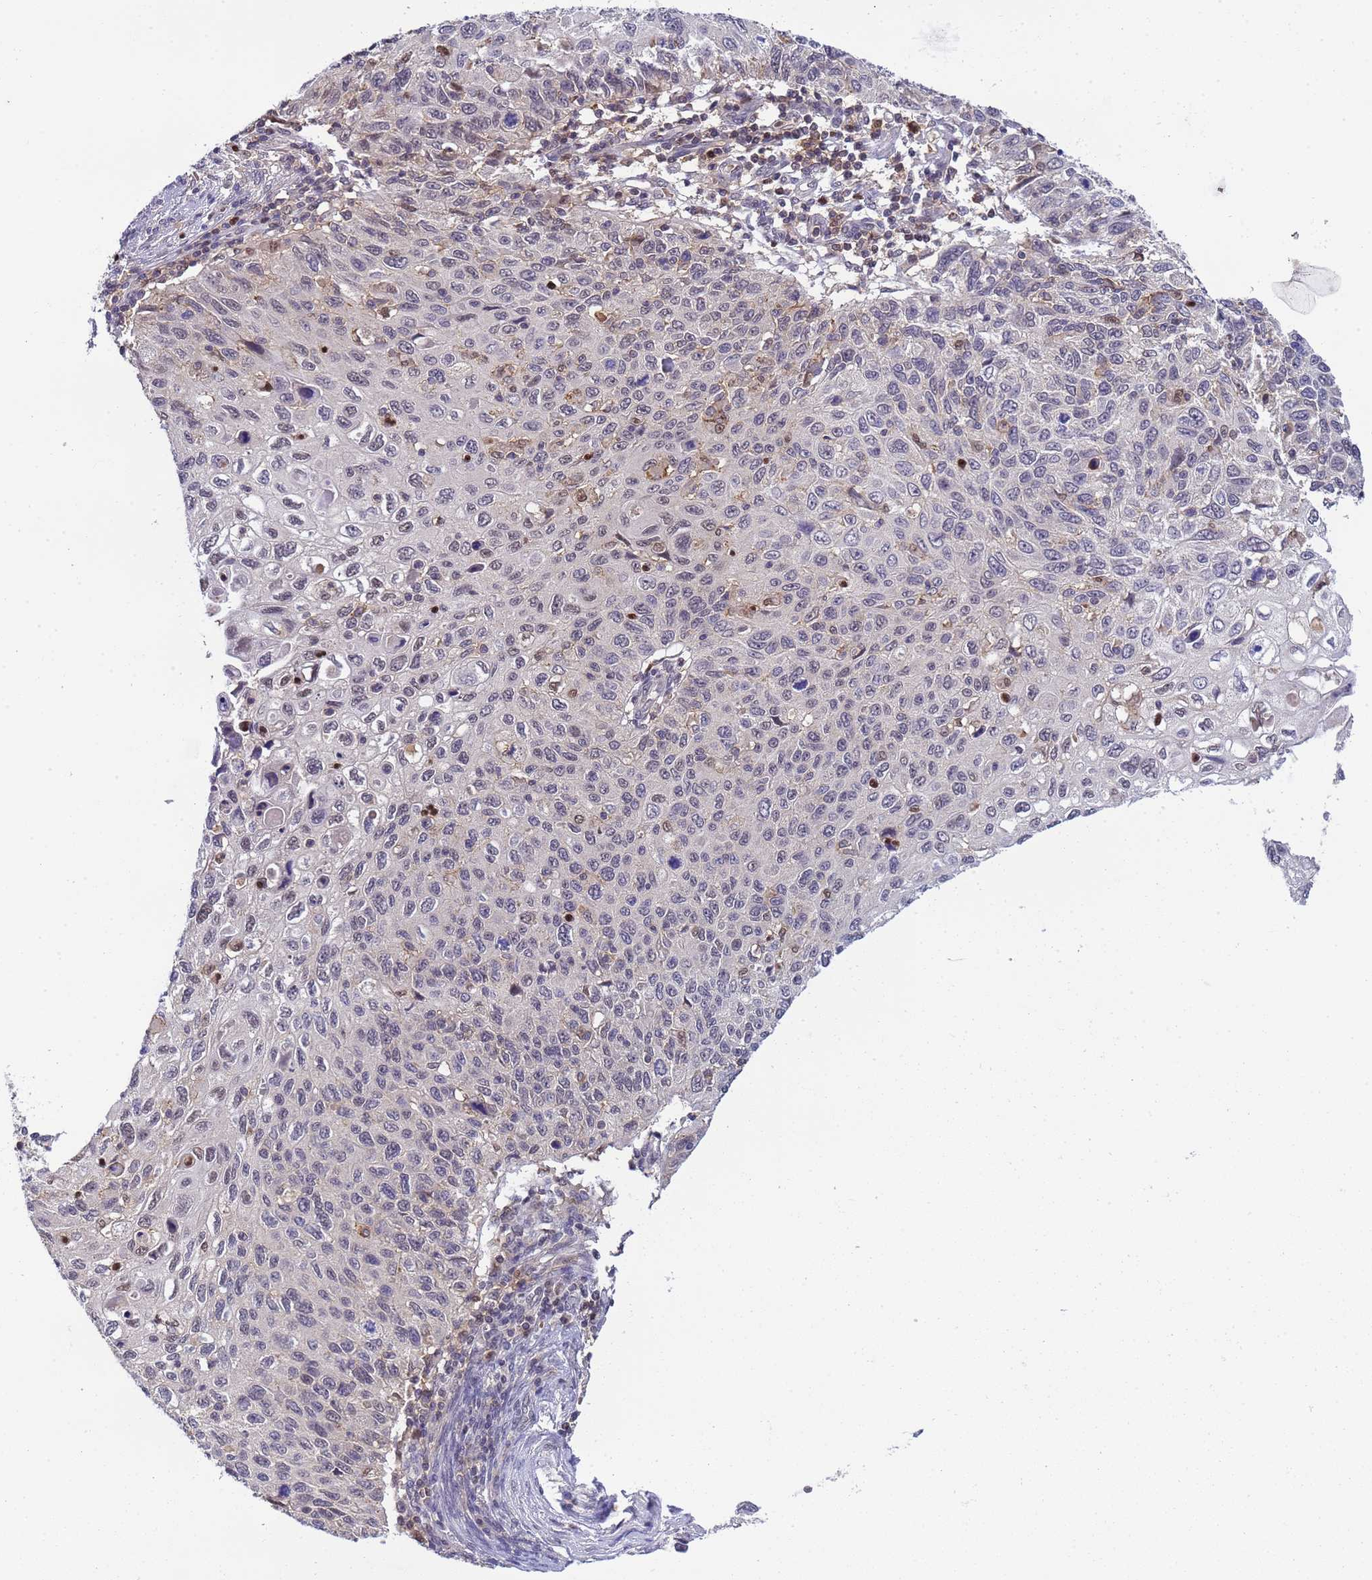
{"staining": {"intensity": "weak", "quantity": "<25%", "location": "nuclear"}, "tissue": "cervical cancer", "cell_type": "Tumor cells", "image_type": "cancer", "snomed": [{"axis": "morphology", "description": "Squamous cell carcinoma, NOS"}, {"axis": "topography", "description": "Cervix"}], "caption": "The micrograph exhibits no staining of tumor cells in squamous cell carcinoma (cervical). Nuclei are stained in blue.", "gene": "CD53", "patient": {"sex": "female", "age": 70}}